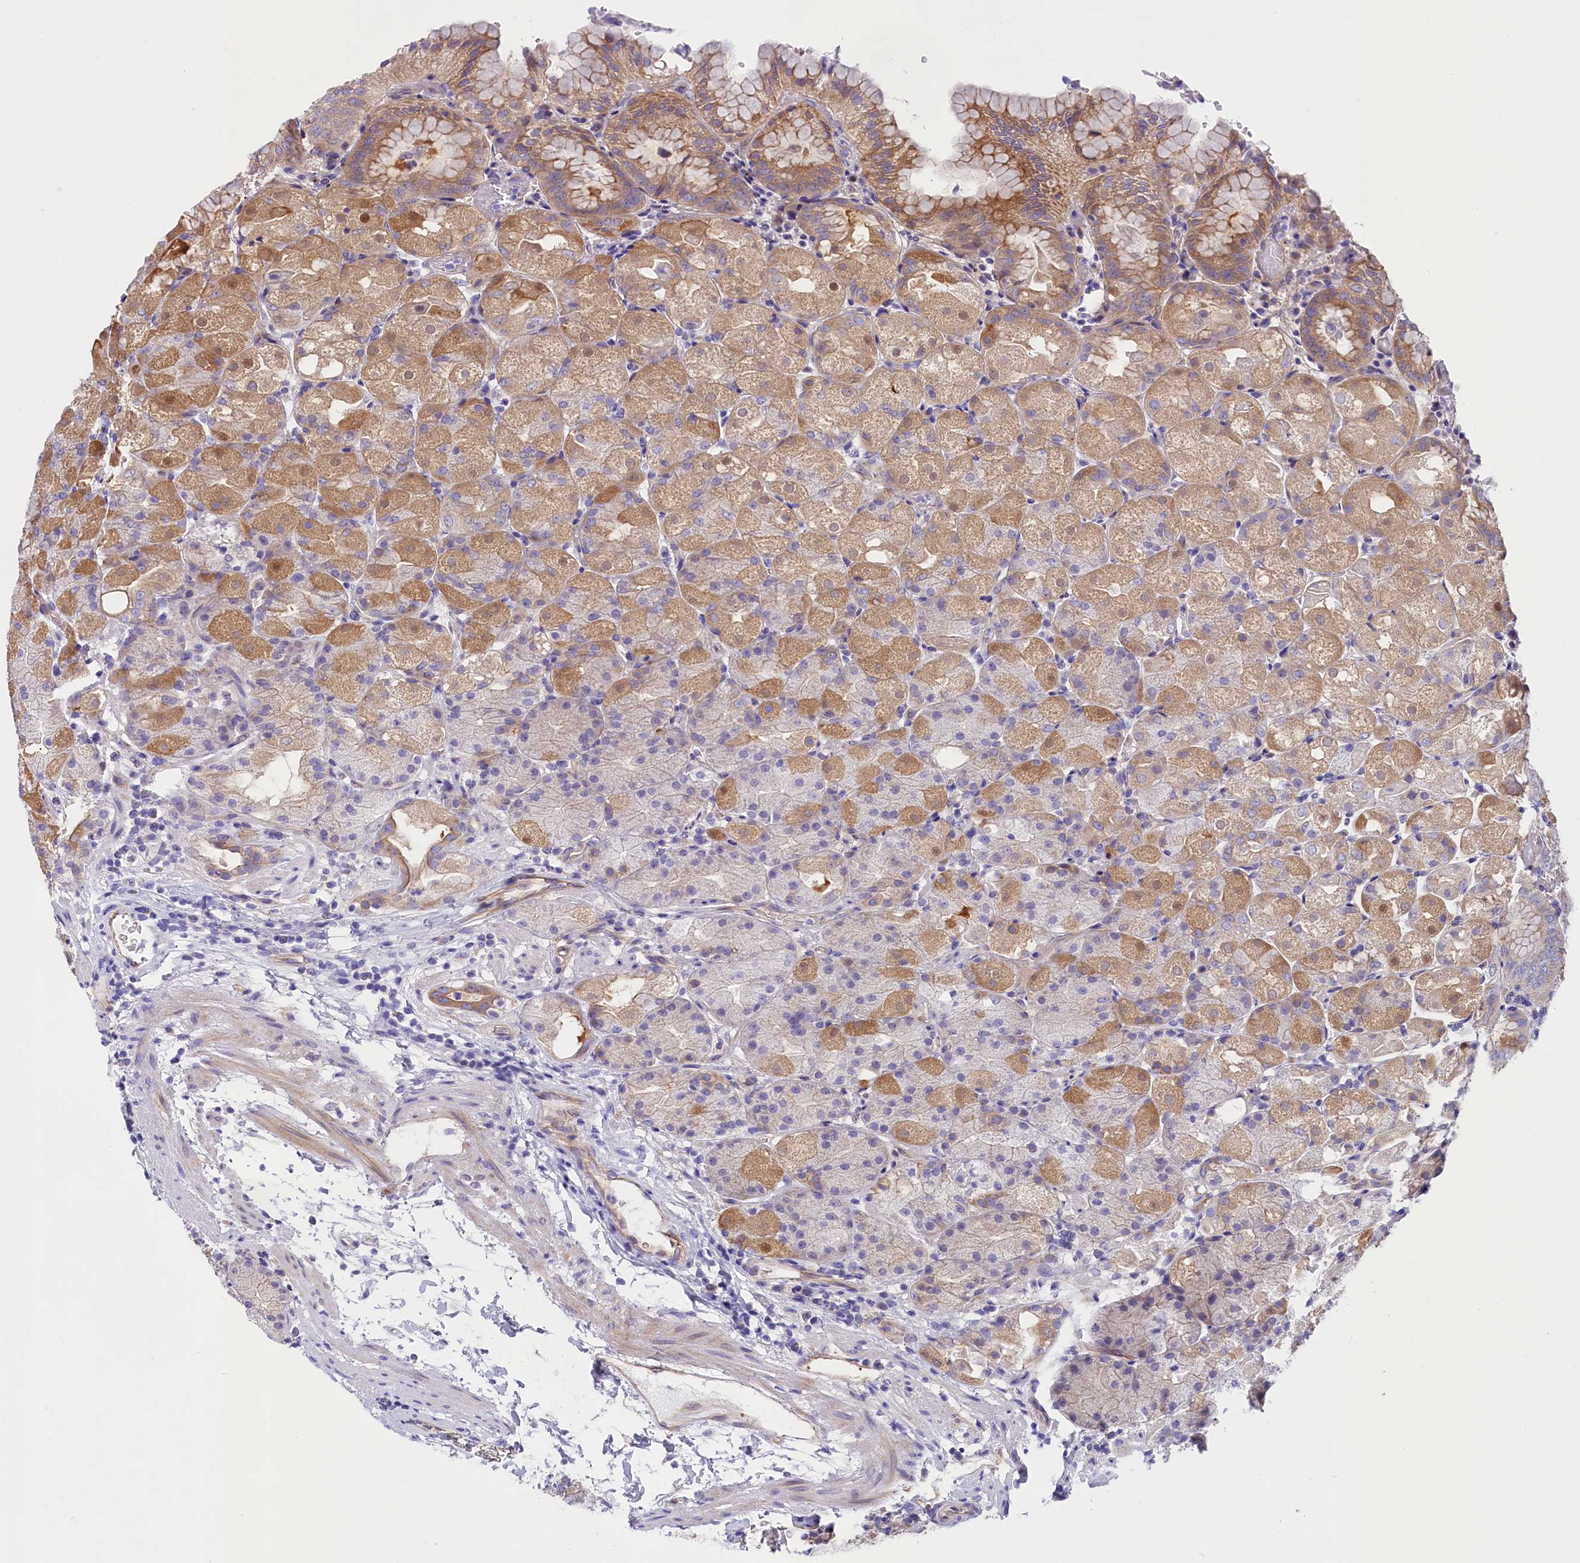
{"staining": {"intensity": "moderate", "quantity": "25%-75%", "location": "cytoplasmic/membranous,nuclear"}, "tissue": "stomach", "cell_type": "Glandular cells", "image_type": "normal", "snomed": [{"axis": "morphology", "description": "Normal tissue, NOS"}, {"axis": "topography", "description": "Stomach, upper"}, {"axis": "topography", "description": "Stomach, lower"}], "caption": "A micrograph of stomach stained for a protein exhibits moderate cytoplasmic/membranous,nuclear brown staining in glandular cells.", "gene": "PPP1R13L", "patient": {"sex": "male", "age": 62}}